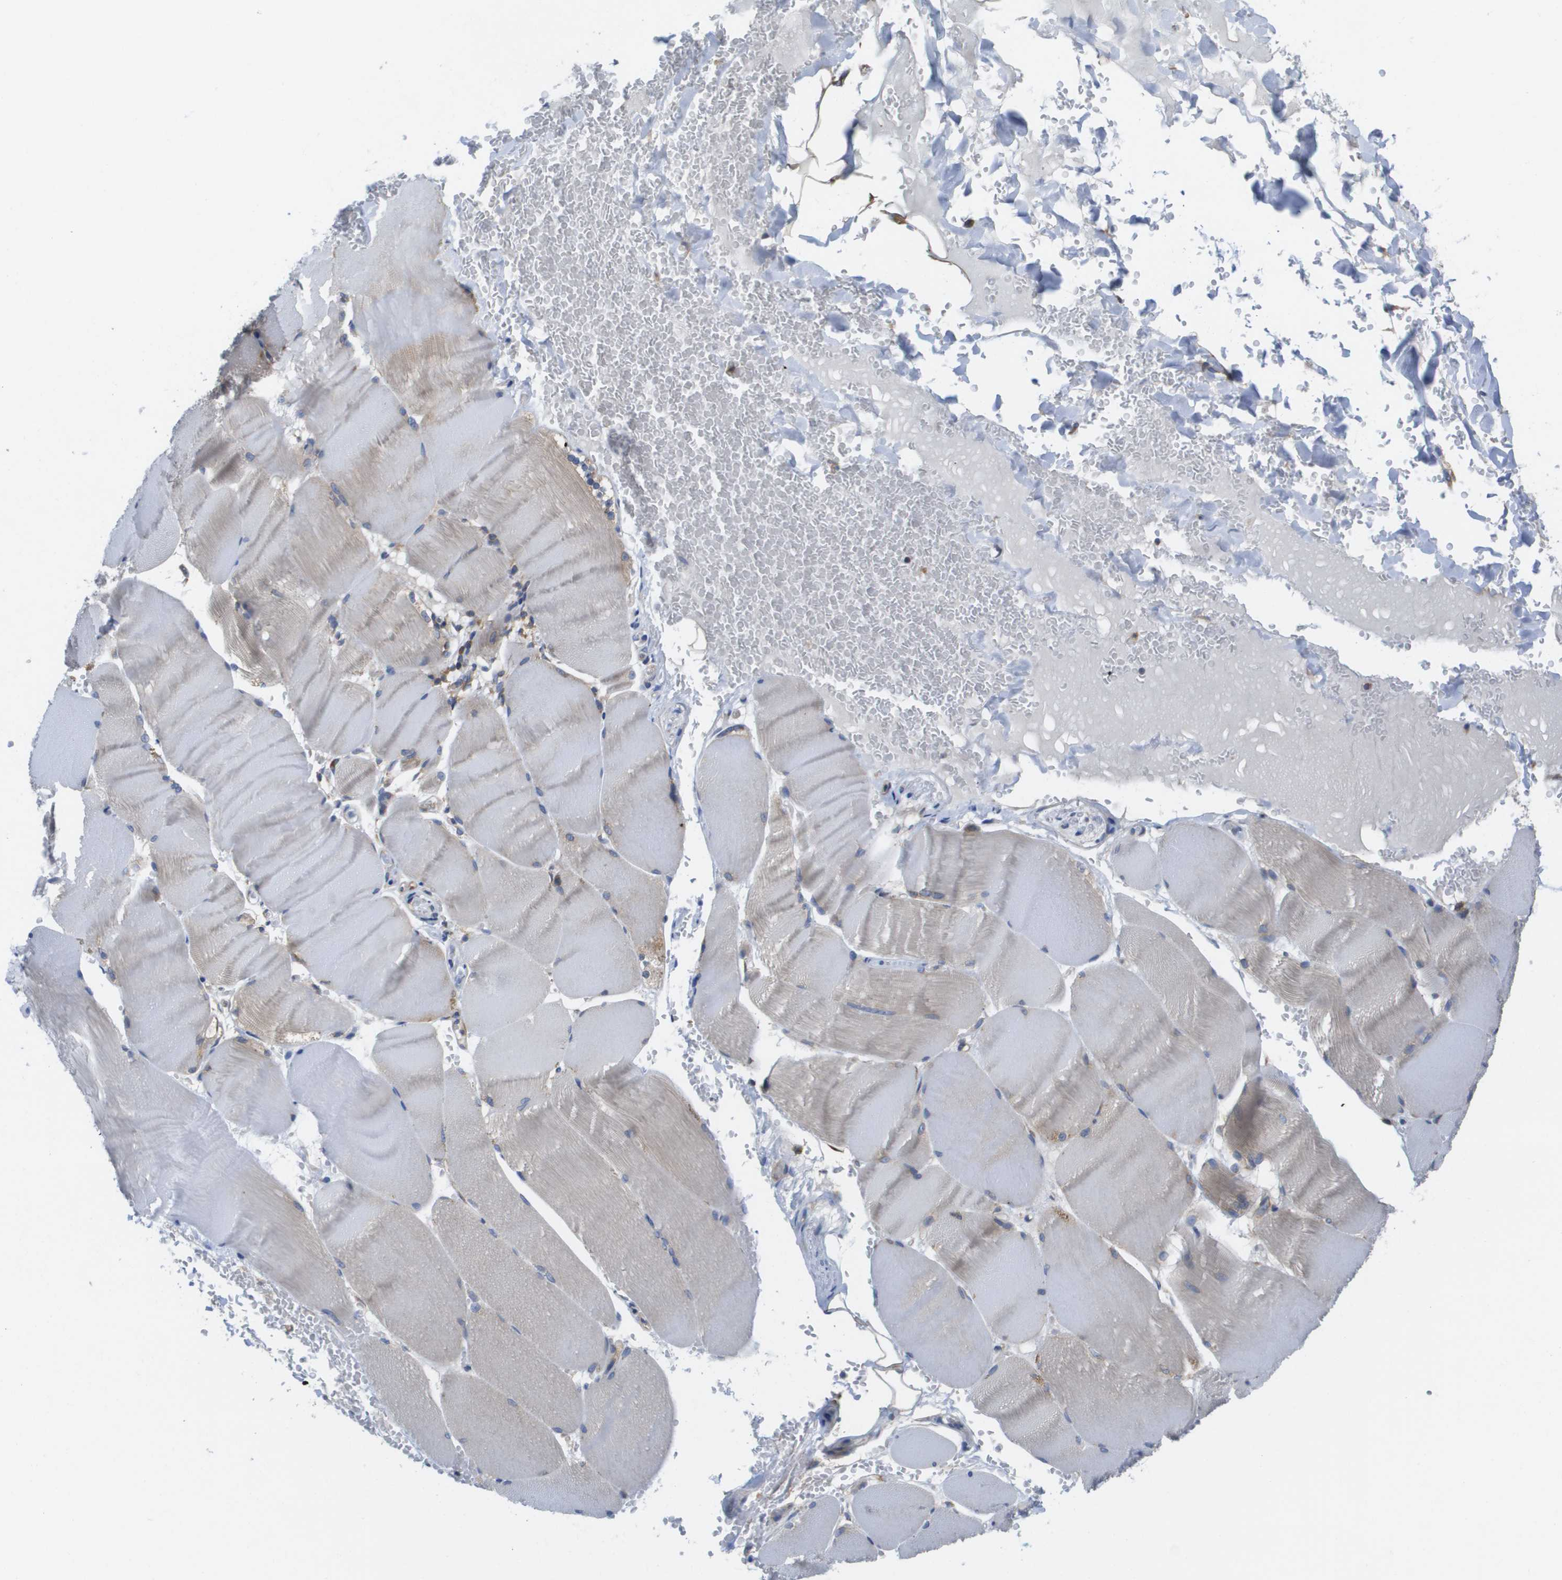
{"staining": {"intensity": "weak", "quantity": "<25%", "location": "cytoplasmic/membranous"}, "tissue": "skeletal muscle", "cell_type": "Myocytes", "image_type": "normal", "snomed": [{"axis": "morphology", "description": "Normal tissue, NOS"}, {"axis": "topography", "description": "Skin"}, {"axis": "topography", "description": "Skeletal muscle"}], "caption": "Immunohistochemical staining of benign human skeletal muscle demonstrates no significant staining in myocytes.", "gene": "EIF4G2", "patient": {"sex": "male", "age": 83}}